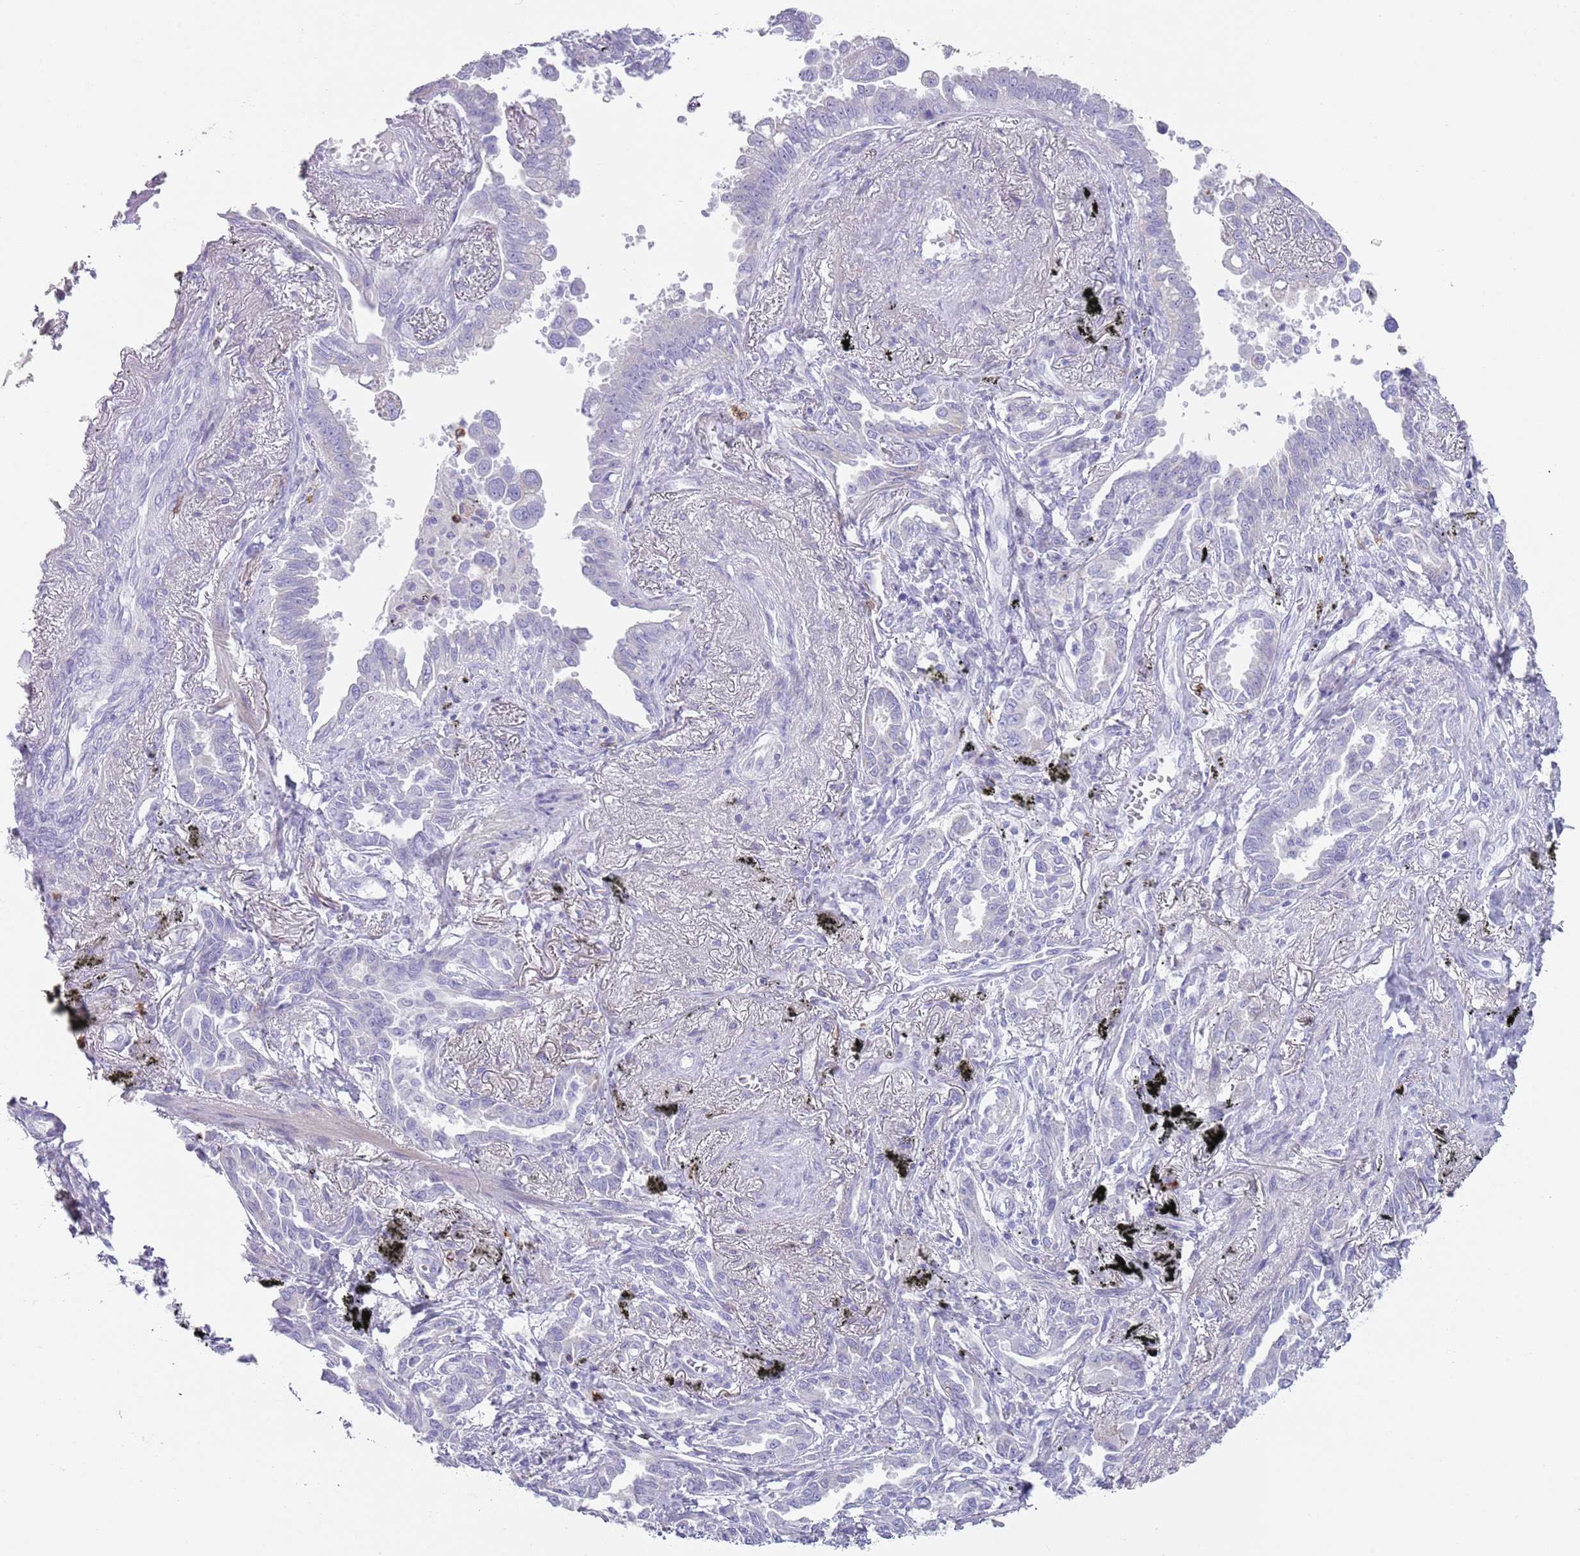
{"staining": {"intensity": "negative", "quantity": "none", "location": "none"}, "tissue": "lung cancer", "cell_type": "Tumor cells", "image_type": "cancer", "snomed": [{"axis": "morphology", "description": "Adenocarcinoma, NOS"}, {"axis": "topography", "description": "Lung"}], "caption": "Immunohistochemistry of human lung cancer displays no expression in tumor cells.", "gene": "CD177", "patient": {"sex": "male", "age": 67}}